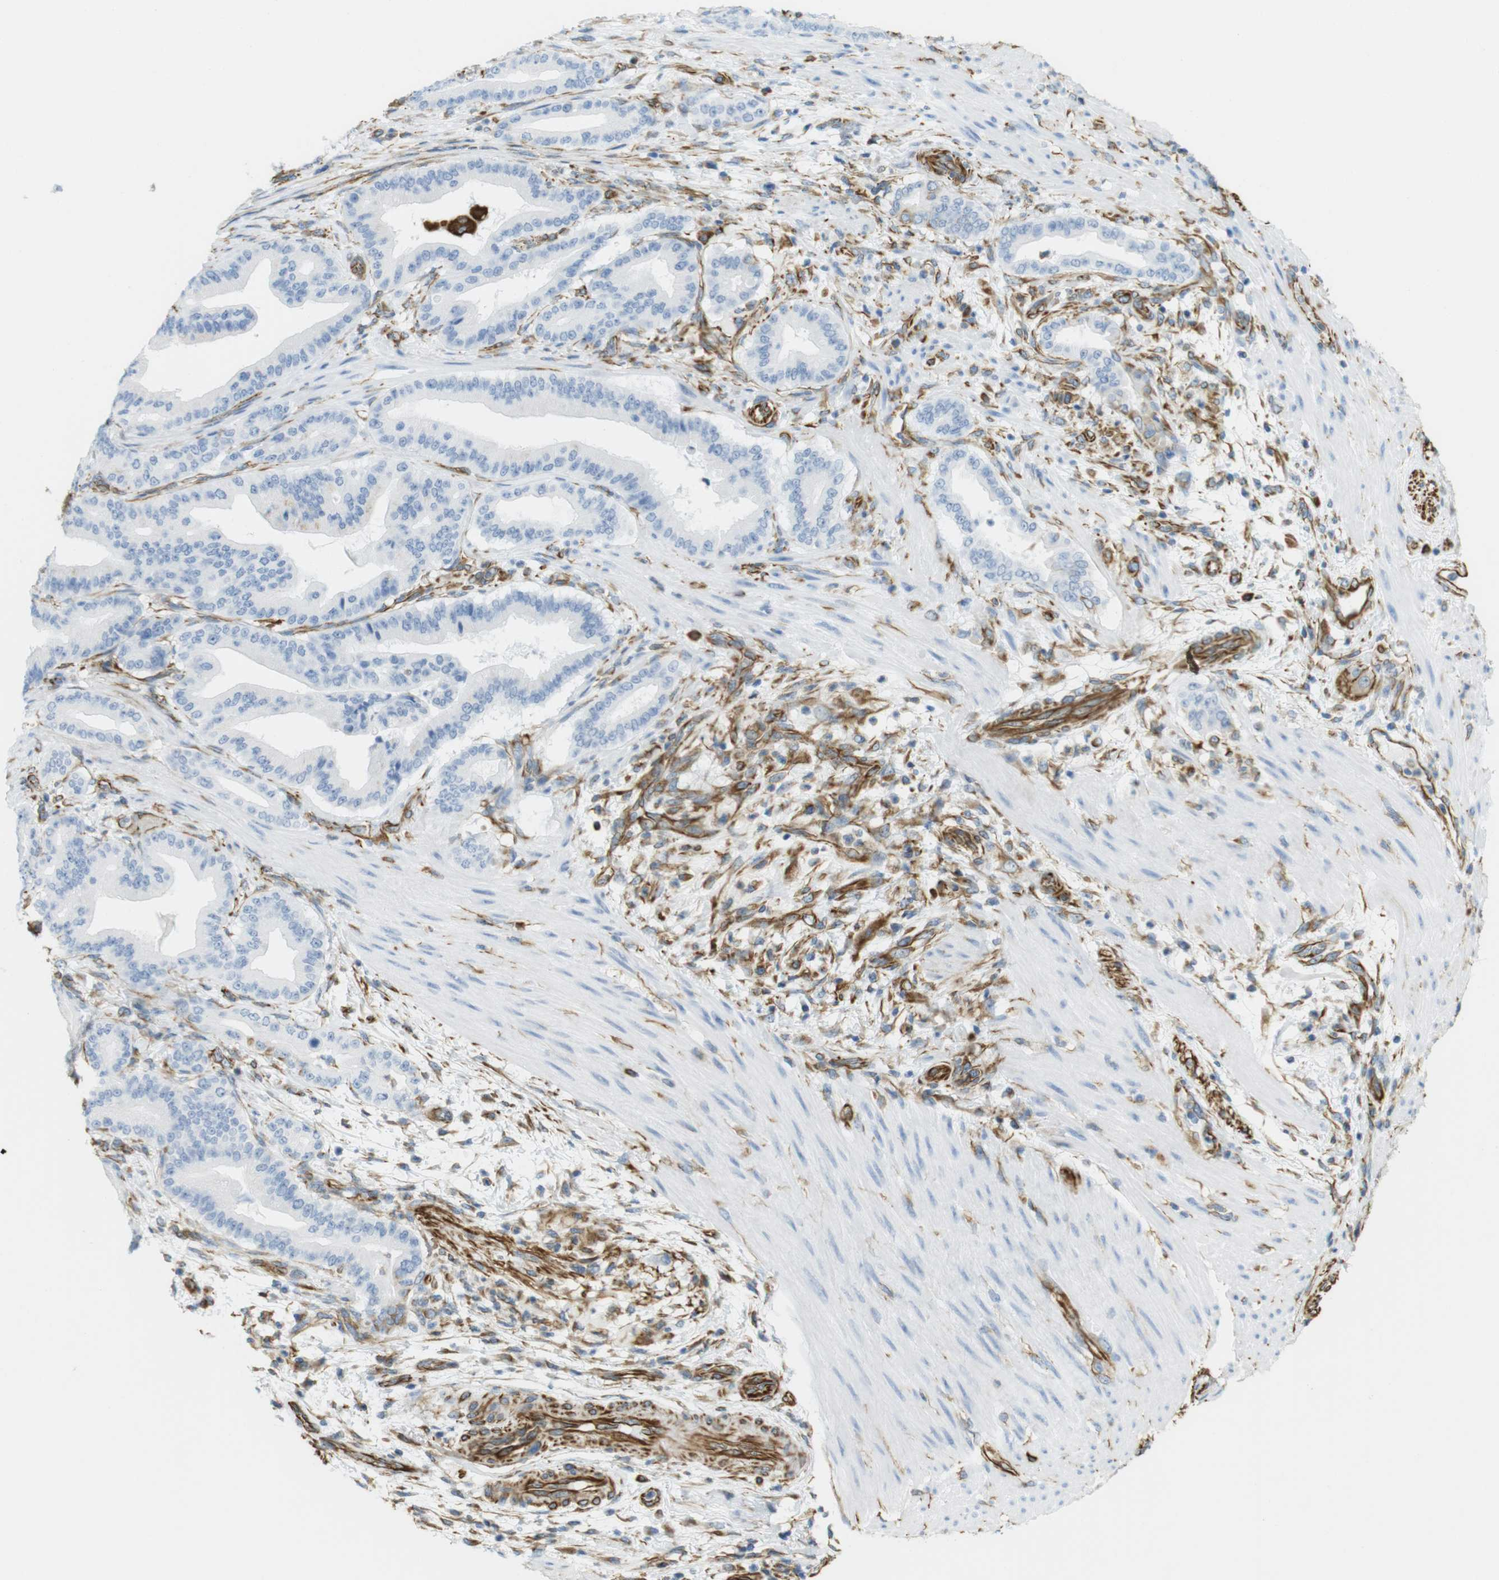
{"staining": {"intensity": "negative", "quantity": "none", "location": "none"}, "tissue": "pancreatic cancer", "cell_type": "Tumor cells", "image_type": "cancer", "snomed": [{"axis": "morphology", "description": "Normal tissue, NOS"}, {"axis": "morphology", "description": "Adenocarcinoma, NOS"}, {"axis": "topography", "description": "Pancreas"}], "caption": "DAB (3,3'-diaminobenzidine) immunohistochemical staining of pancreatic cancer displays no significant expression in tumor cells.", "gene": "MS4A10", "patient": {"sex": "male", "age": 63}}